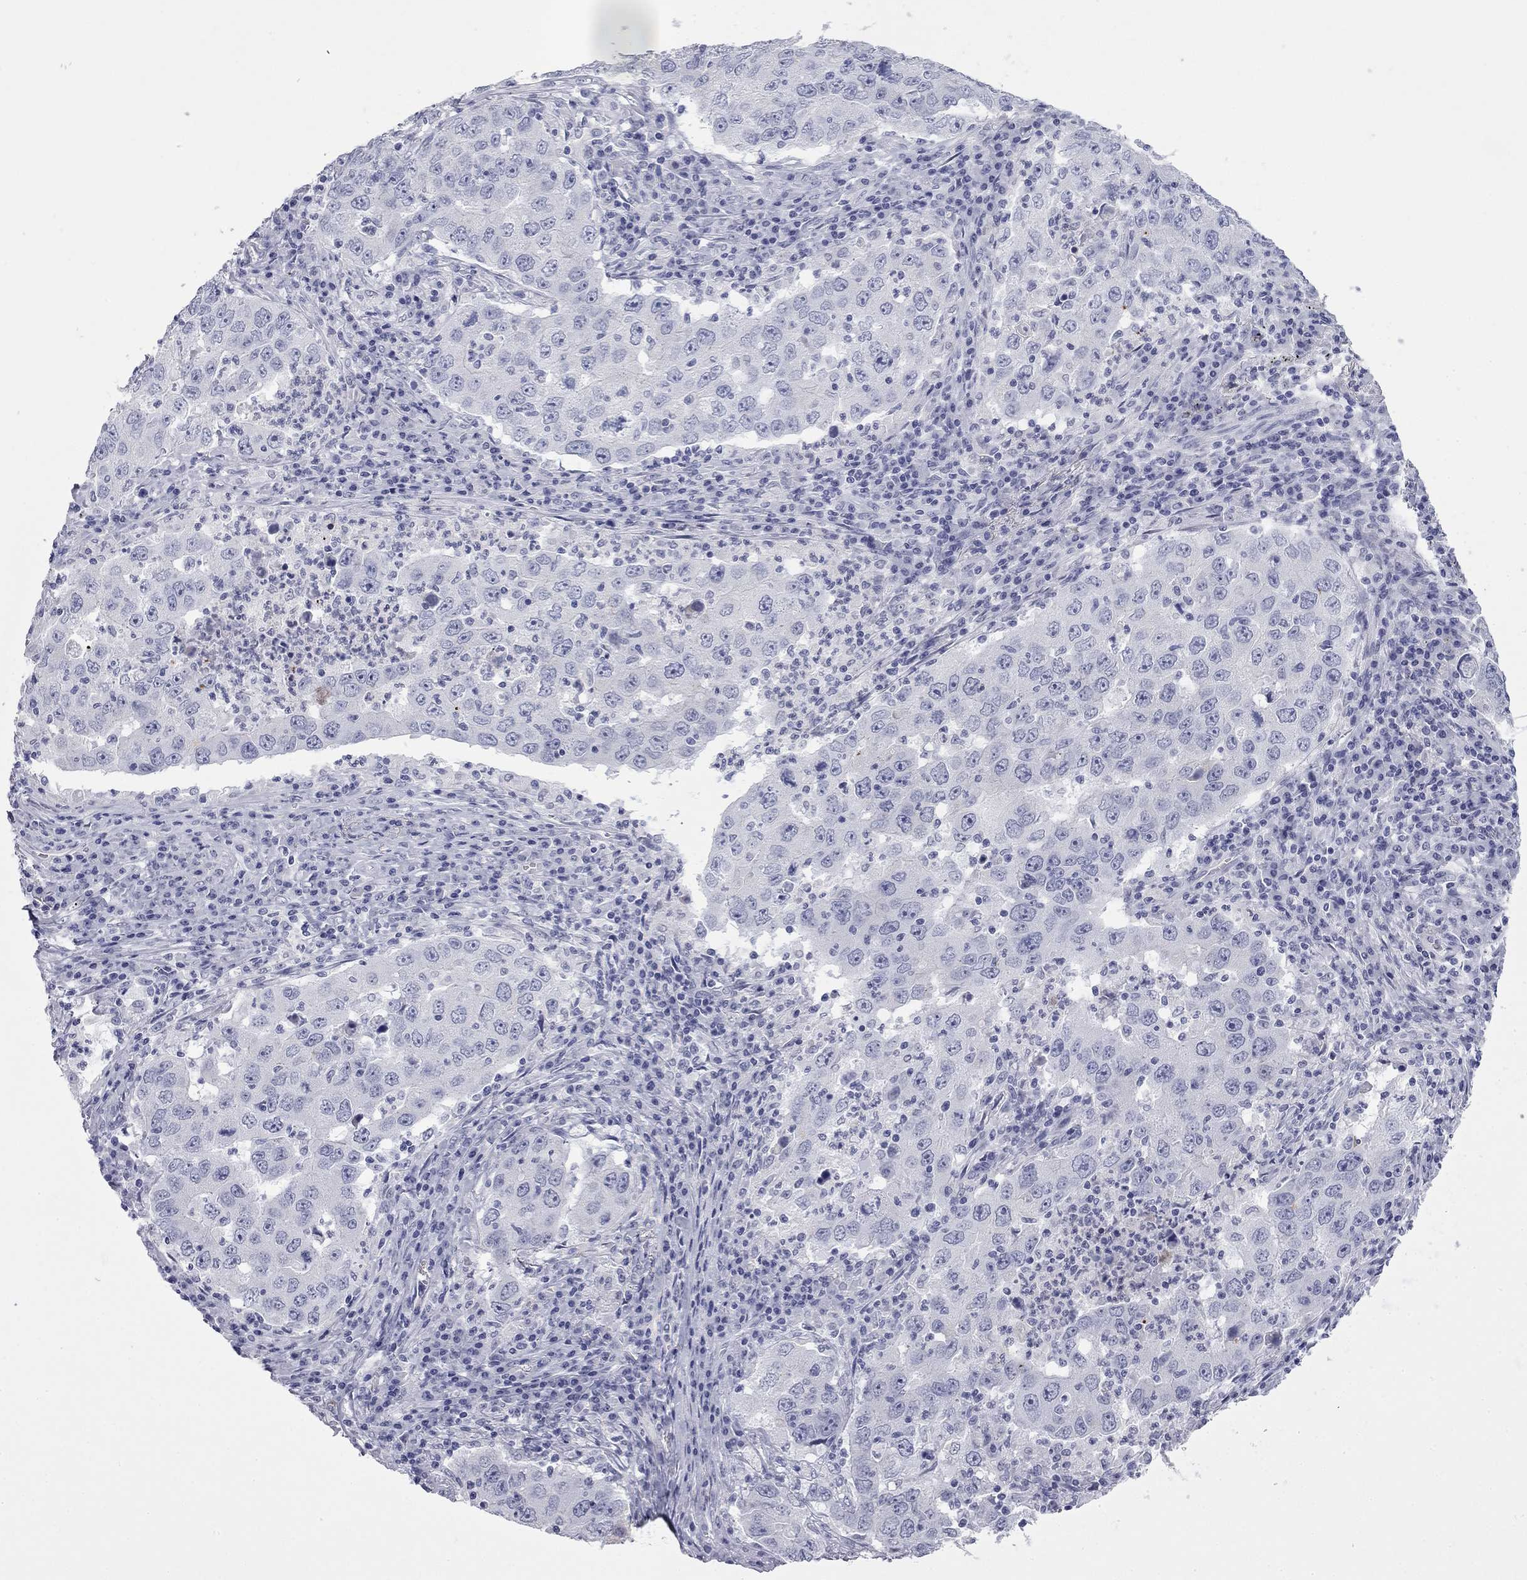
{"staining": {"intensity": "negative", "quantity": "none", "location": "none"}, "tissue": "lung cancer", "cell_type": "Tumor cells", "image_type": "cancer", "snomed": [{"axis": "morphology", "description": "Adenocarcinoma, NOS"}, {"axis": "topography", "description": "Lung"}], "caption": "This photomicrograph is of lung cancer stained with immunohistochemistry (IHC) to label a protein in brown with the nuclei are counter-stained blue. There is no expression in tumor cells.", "gene": "AK8", "patient": {"sex": "male", "age": 73}}